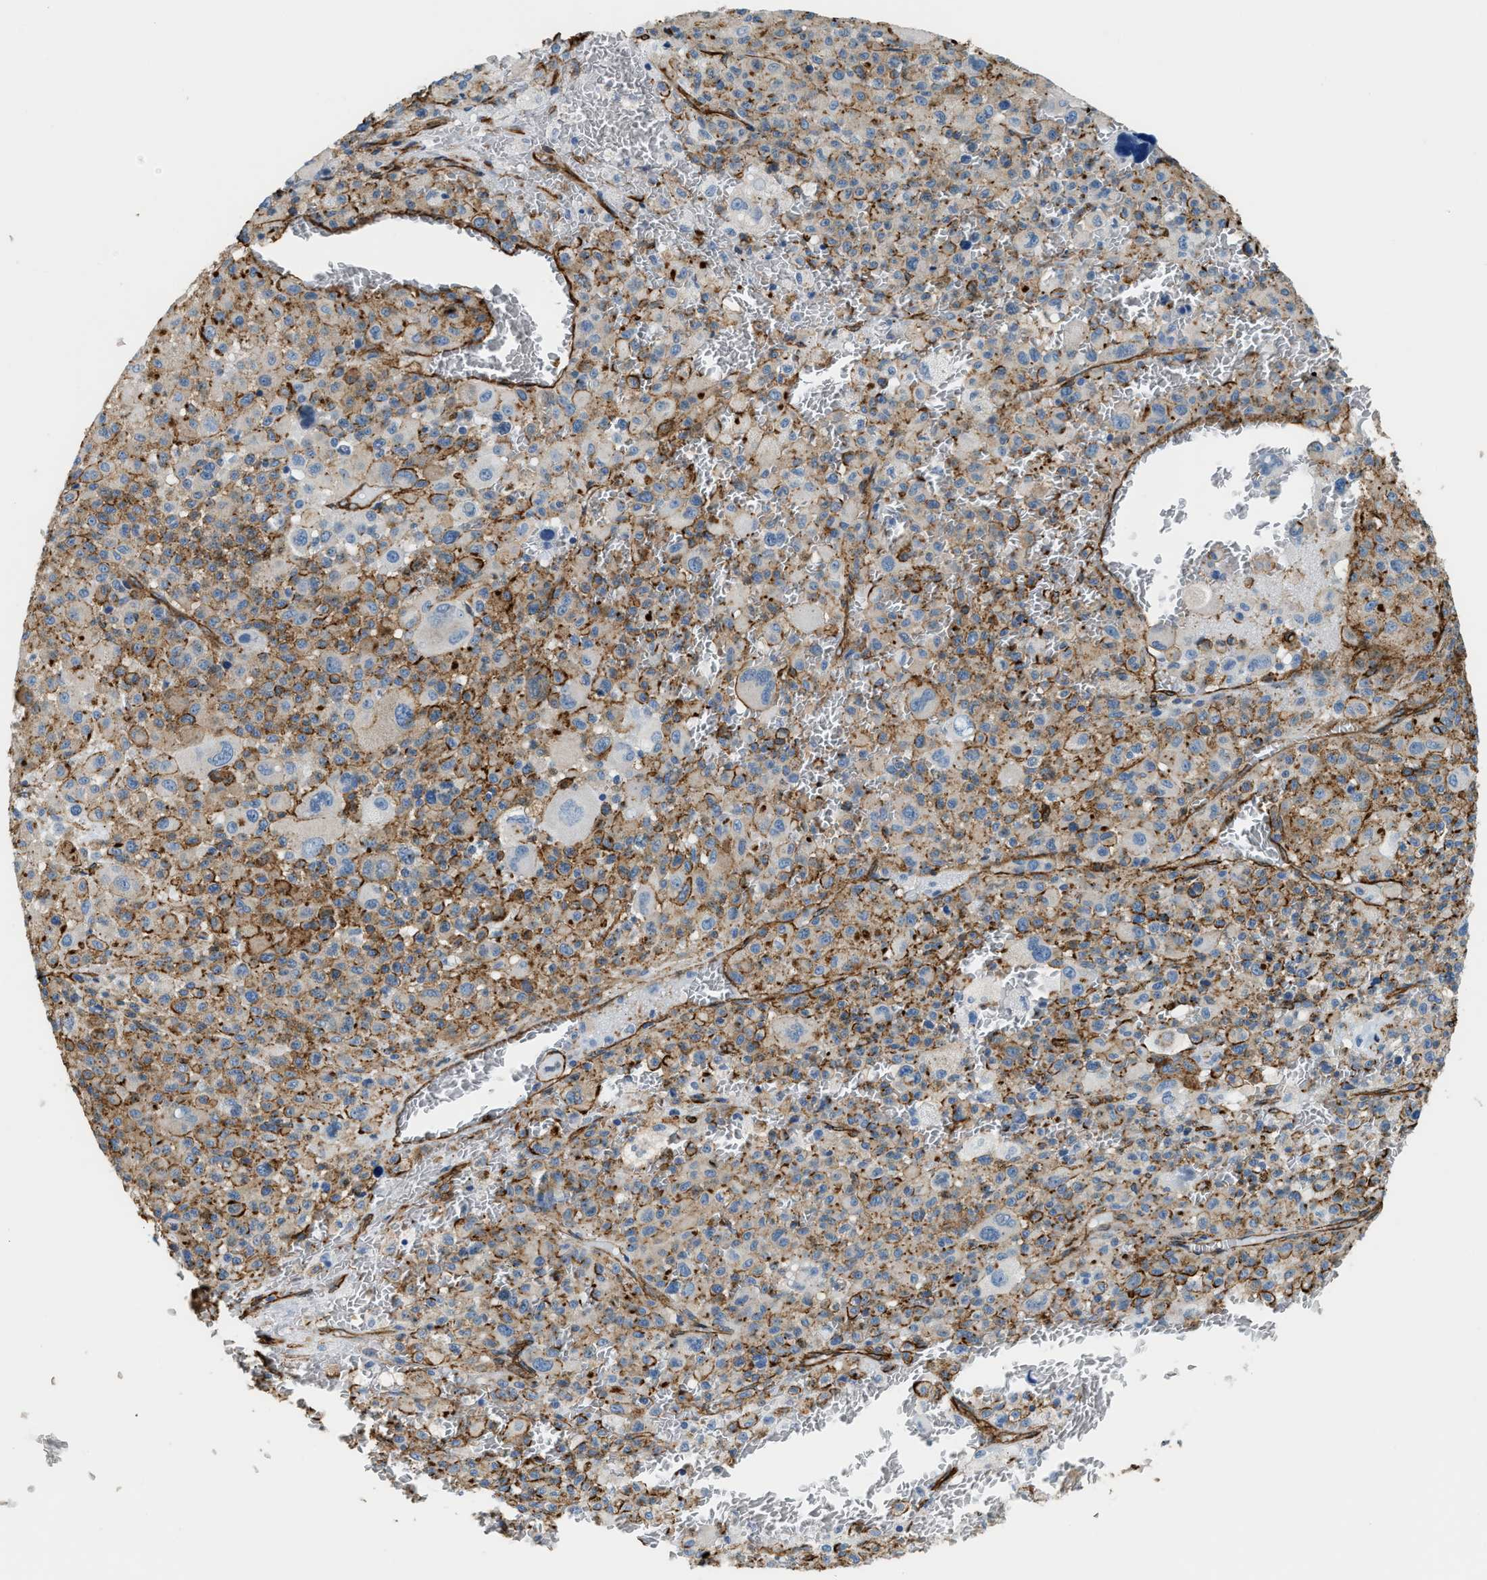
{"staining": {"intensity": "moderate", "quantity": "25%-75%", "location": "cytoplasmic/membranous"}, "tissue": "melanoma", "cell_type": "Tumor cells", "image_type": "cancer", "snomed": [{"axis": "morphology", "description": "Malignant melanoma, Metastatic site"}, {"axis": "topography", "description": "Skin"}], "caption": "Human melanoma stained with a brown dye shows moderate cytoplasmic/membranous positive staining in about 25%-75% of tumor cells.", "gene": "TMEM43", "patient": {"sex": "female", "age": 74}}